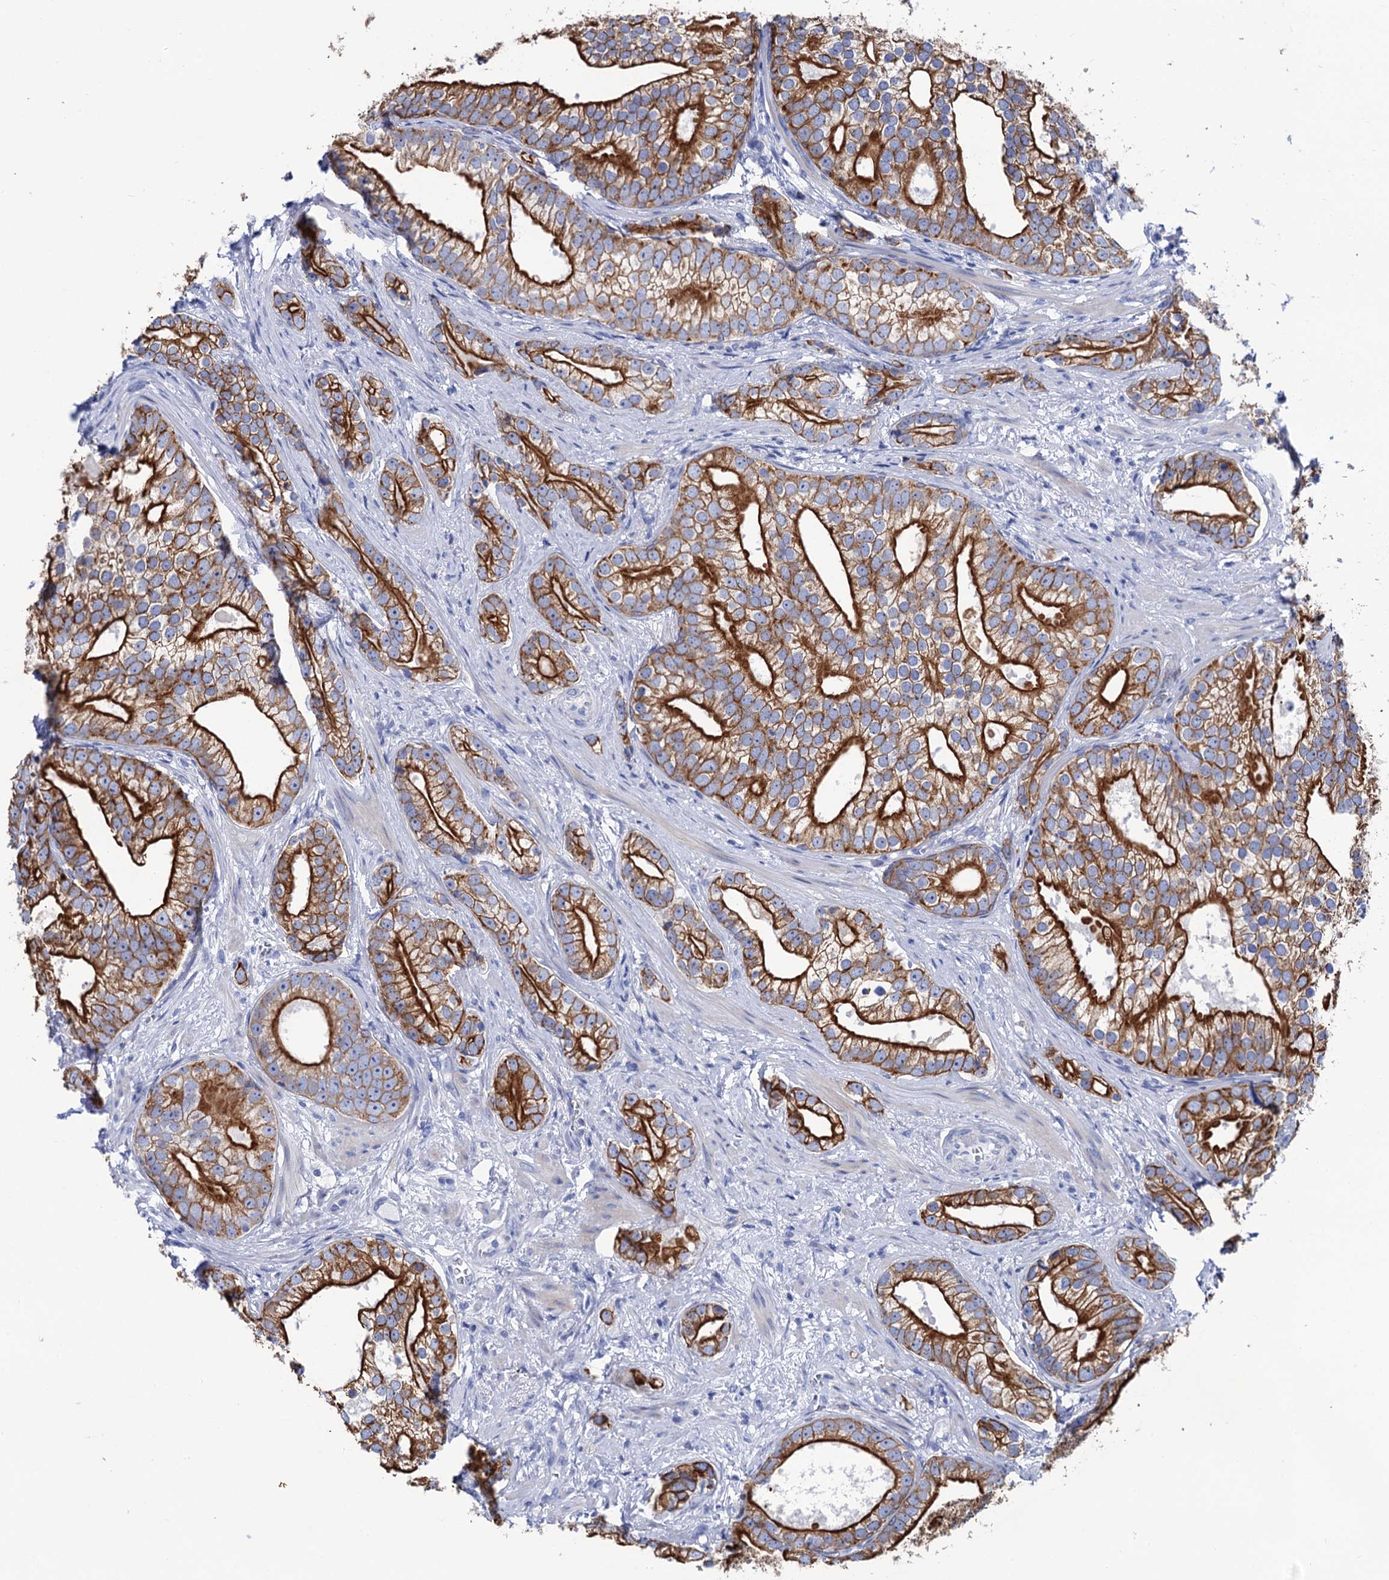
{"staining": {"intensity": "strong", "quantity": ">75%", "location": "cytoplasmic/membranous"}, "tissue": "prostate cancer", "cell_type": "Tumor cells", "image_type": "cancer", "snomed": [{"axis": "morphology", "description": "Adenocarcinoma, High grade"}, {"axis": "topography", "description": "Prostate"}], "caption": "There is high levels of strong cytoplasmic/membranous positivity in tumor cells of prostate cancer, as demonstrated by immunohistochemical staining (brown color).", "gene": "RAB3IP", "patient": {"sex": "male", "age": 75}}